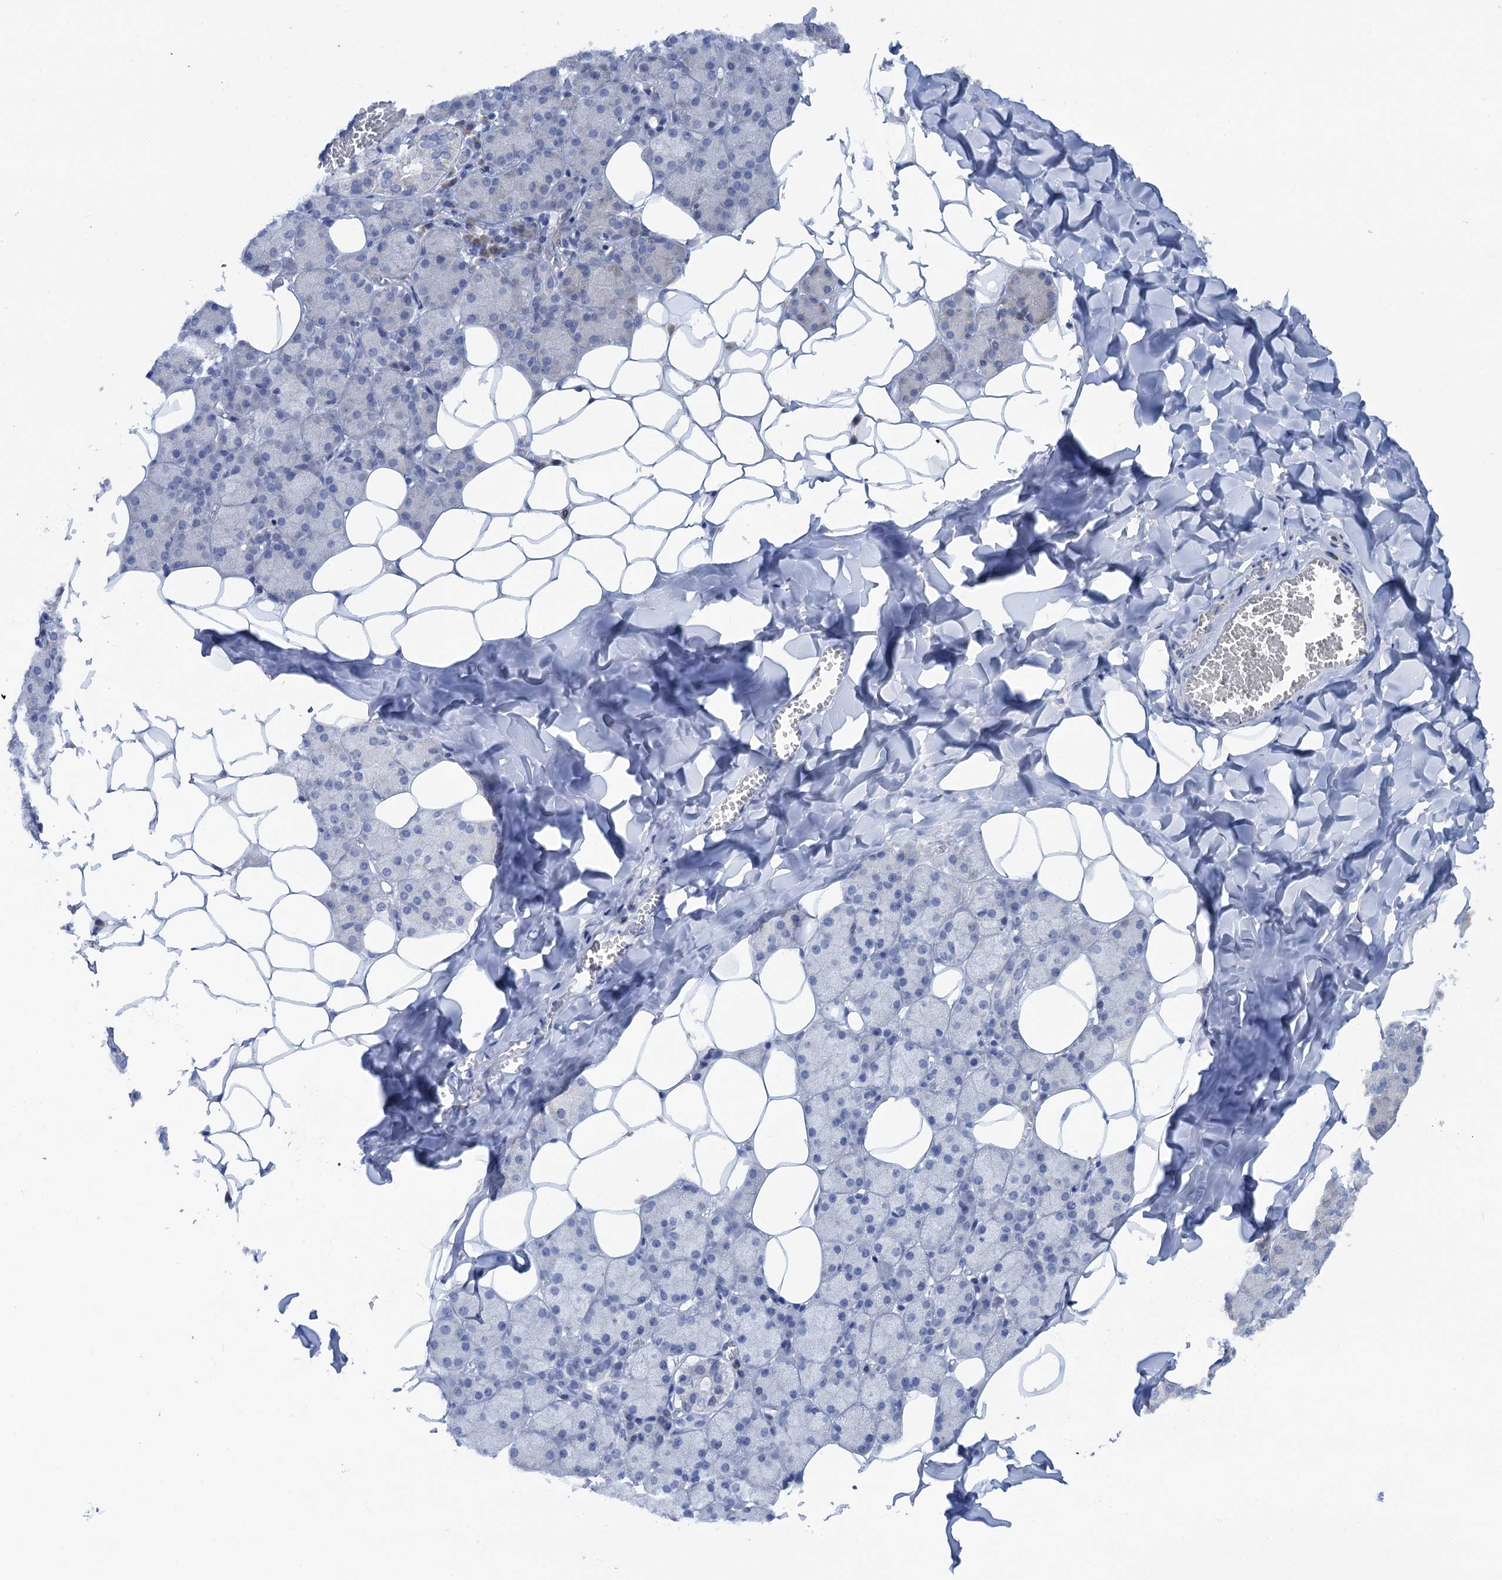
{"staining": {"intensity": "negative", "quantity": "none", "location": "none"}, "tissue": "salivary gland", "cell_type": "Glandular cells", "image_type": "normal", "snomed": [{"axis": "morphology", "description": "Normal tissue, NOS"}, {"axis": "topography", "description": "Salivary gland"}], "caption": "The histopathology image shows no staining of glandular cells in unremarkable salivary gland.", "gene": "QPCTL", "patient": {"sex": "female", "age": 33}}